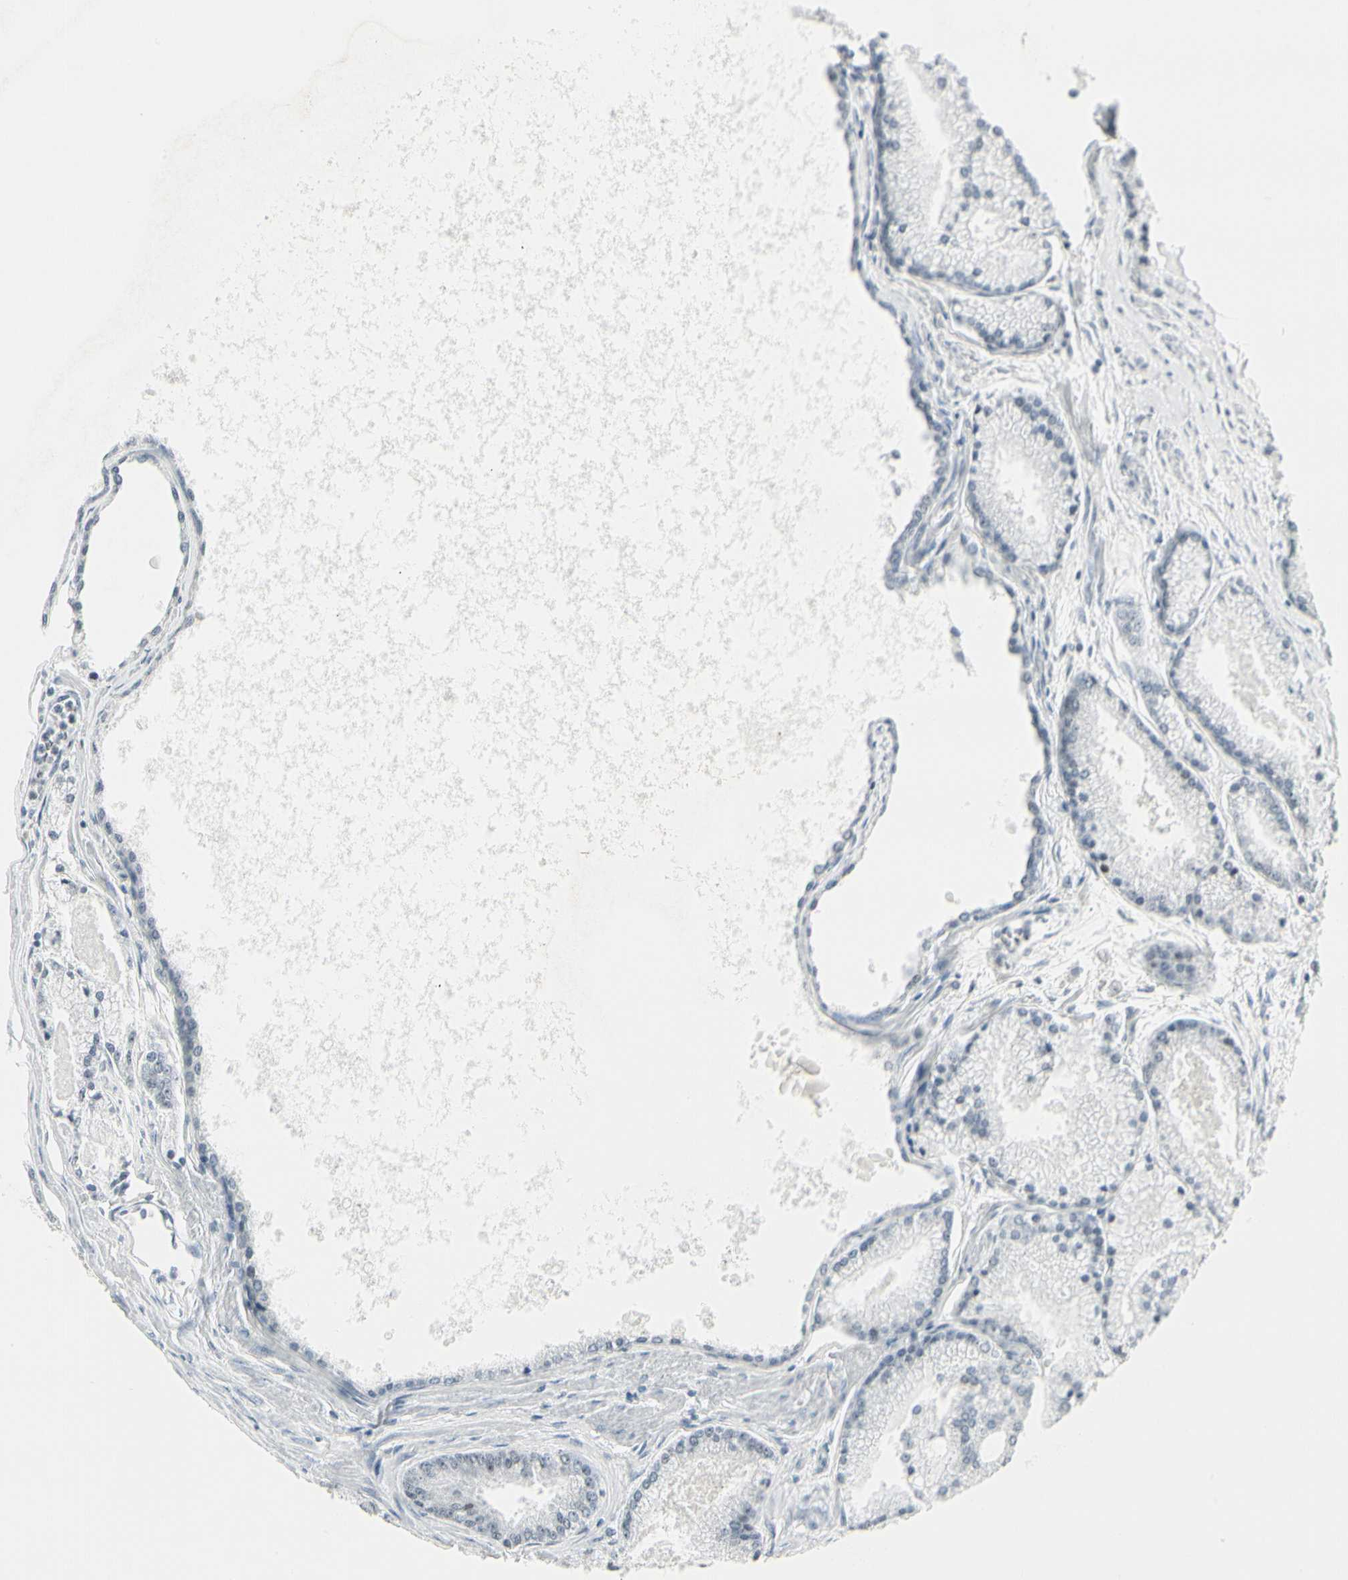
{"staining": {"intensity": "negative", "quantity": "none", "location": "none"}, "tissue": "prostate cancer", "cell_type": "Tumor cells", "image_type": "cancer", "snomed": [{"axis": "morphology", "description": "Adenocarcinoma, High grade"}, {"axis": "topography", "description": "Prostate"}], "caption": "This is a micrograph of IHC staining of prostate cancer, which shows no positivity in tumor cells. (DAB (3,3'-diaminobenzidine) immunohistochemistry visualized using brightfield microscopy, high magnification).", "gene": "ZBTB7B", "patient": {"sex": "male", "age": 61}}